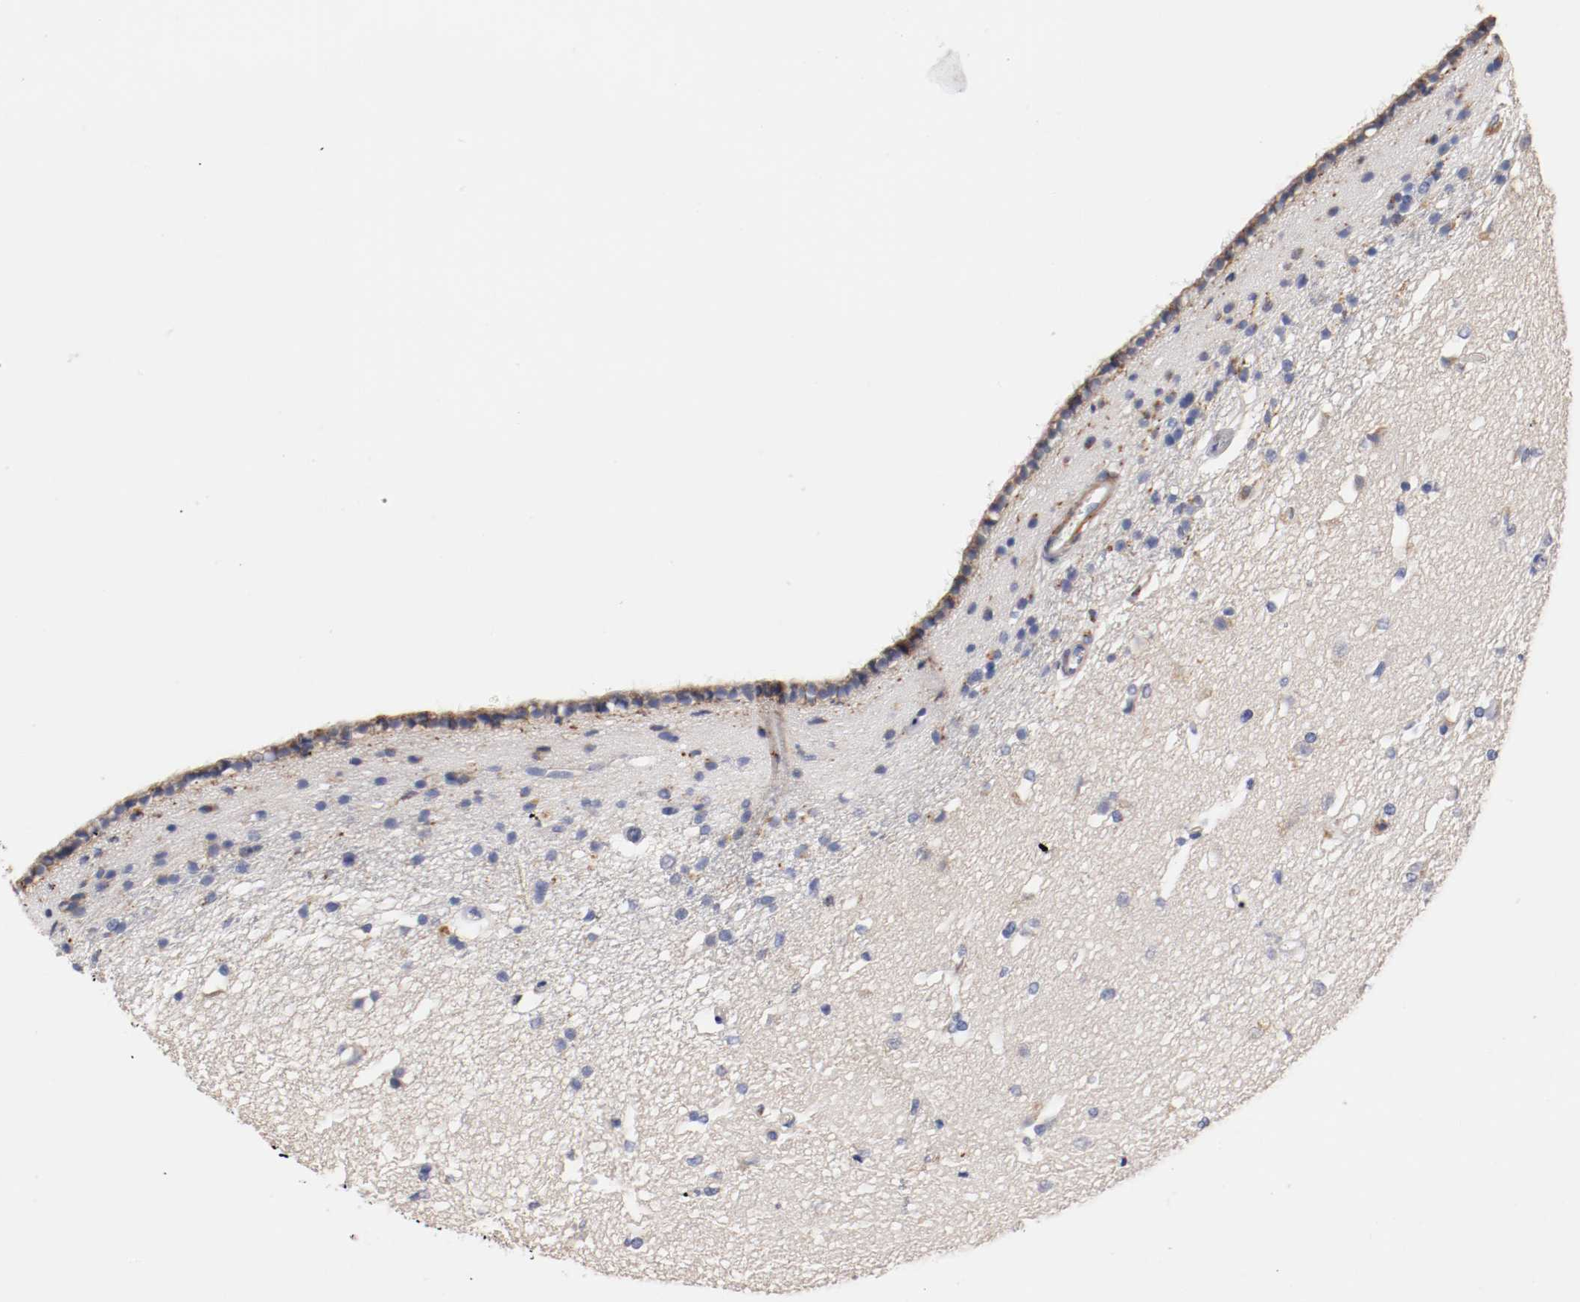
{"staining": {"intensity": "negative", "quantity": "none", "location": "none"}, "tissue": "caudate", "cell_type": "Glial cells", "image_type": "normal", "snomed": [{"axis": "morphology", "description": "Normal tissue, NOS"}, {"axis": "topography", "description": "Lateral ventricle wall"}], "caption": "A histopathology image of caudate stained for a protein exhibits no brown staining in glial cells.", "gene": "SEMA5A", "patient": {"sex": "female", "age": 19}}